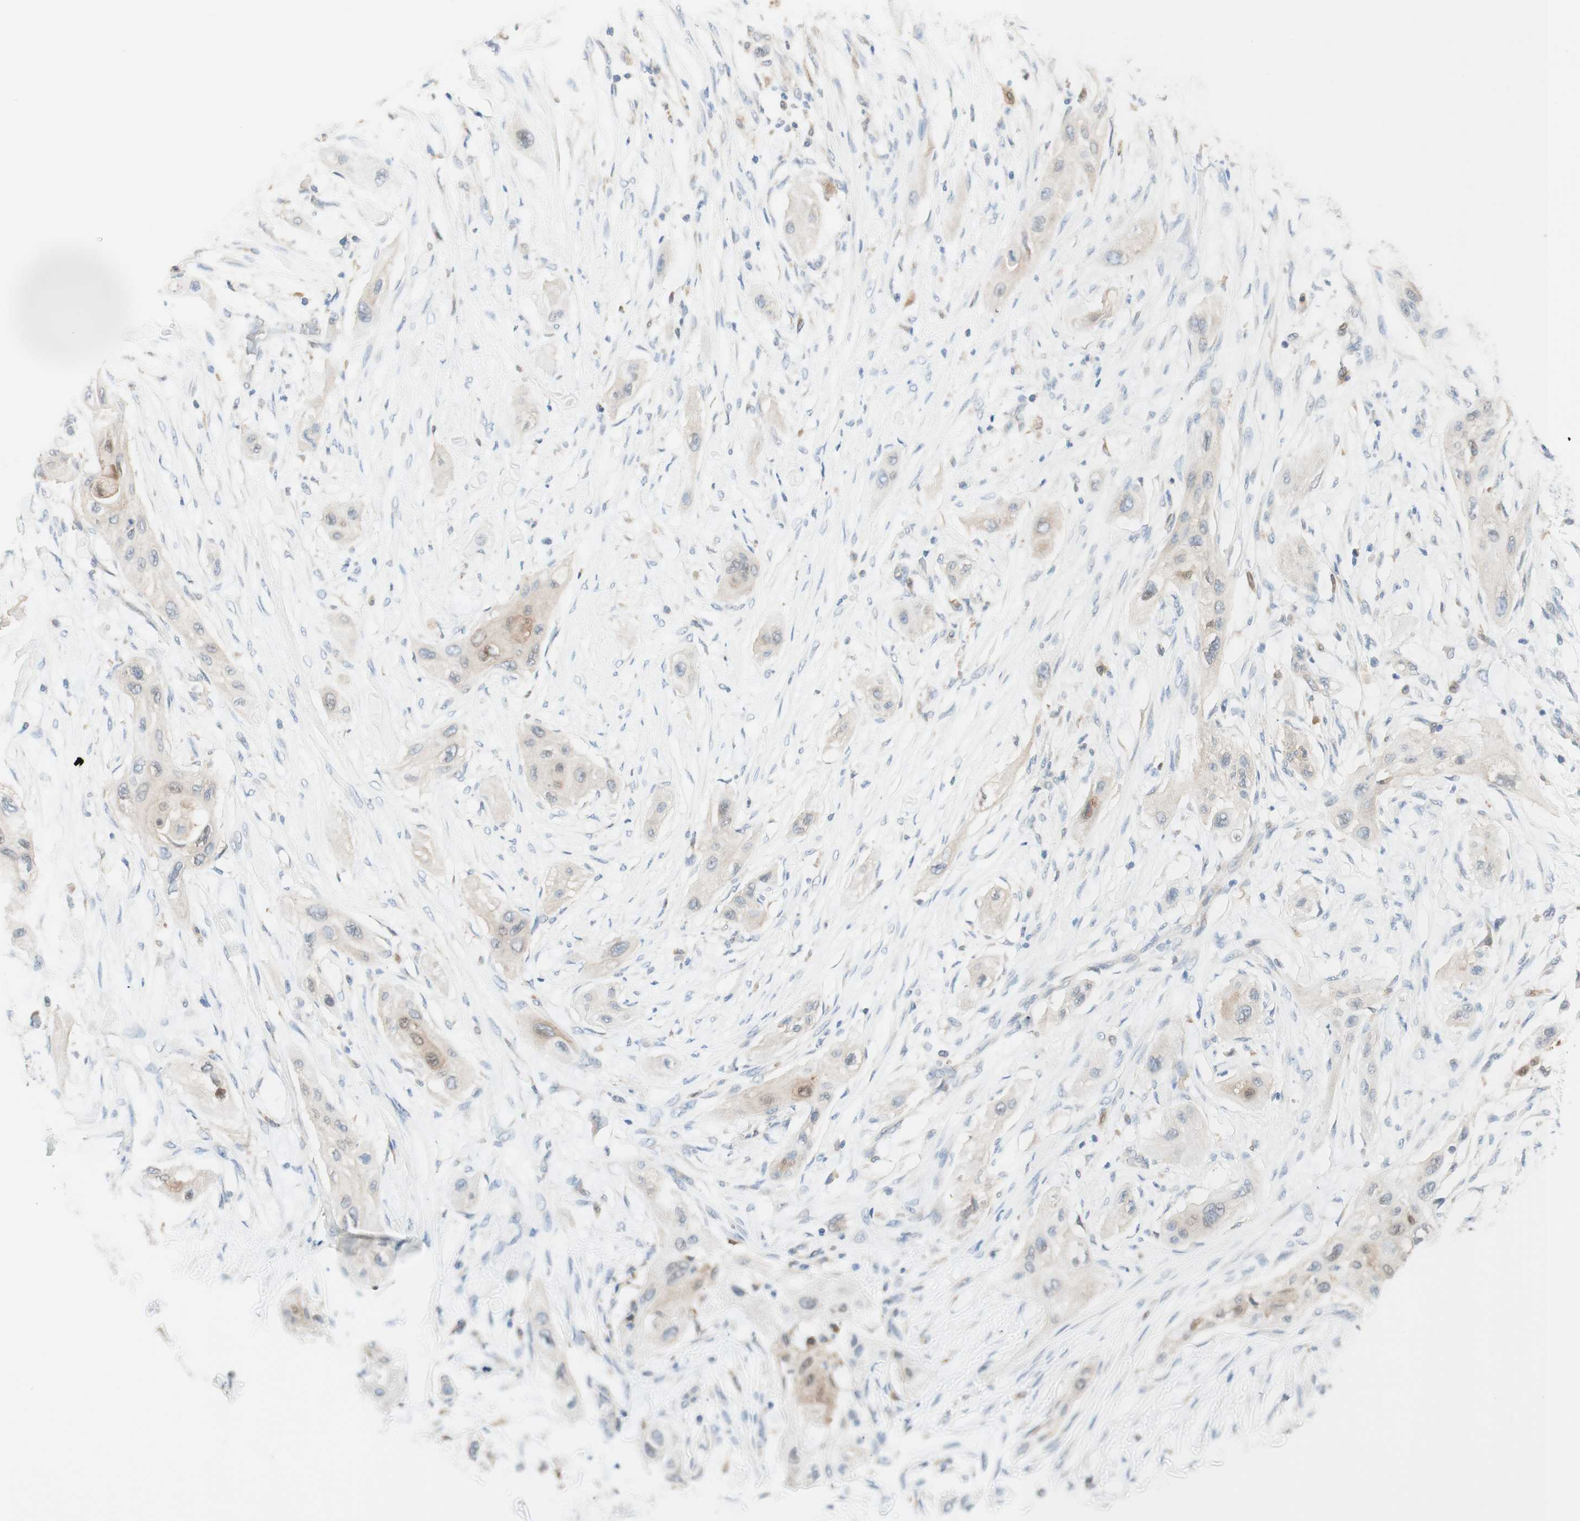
{"staining": {"intensity": "weak", "quantity": ">75%", "location": "cytoplasmic/membranous"}, "tissue": "lung cancer", "cell_type": "Tumor cells", "image_type": "cancer", "snomed": [{"axis": "morphology", "description": "Squamous cell carcinoma, NOS"}, {"axis": "topography", "description": "Lung"}], "caption": "This is a histology image of immunohistochemistry staining of lung cancer (squamous cell carcinoma), which shows weak expression in the cytoplasmic/membranous of tumor cells.", "gene": "COMT", "patient": {"sex": "female", "age": 47}}